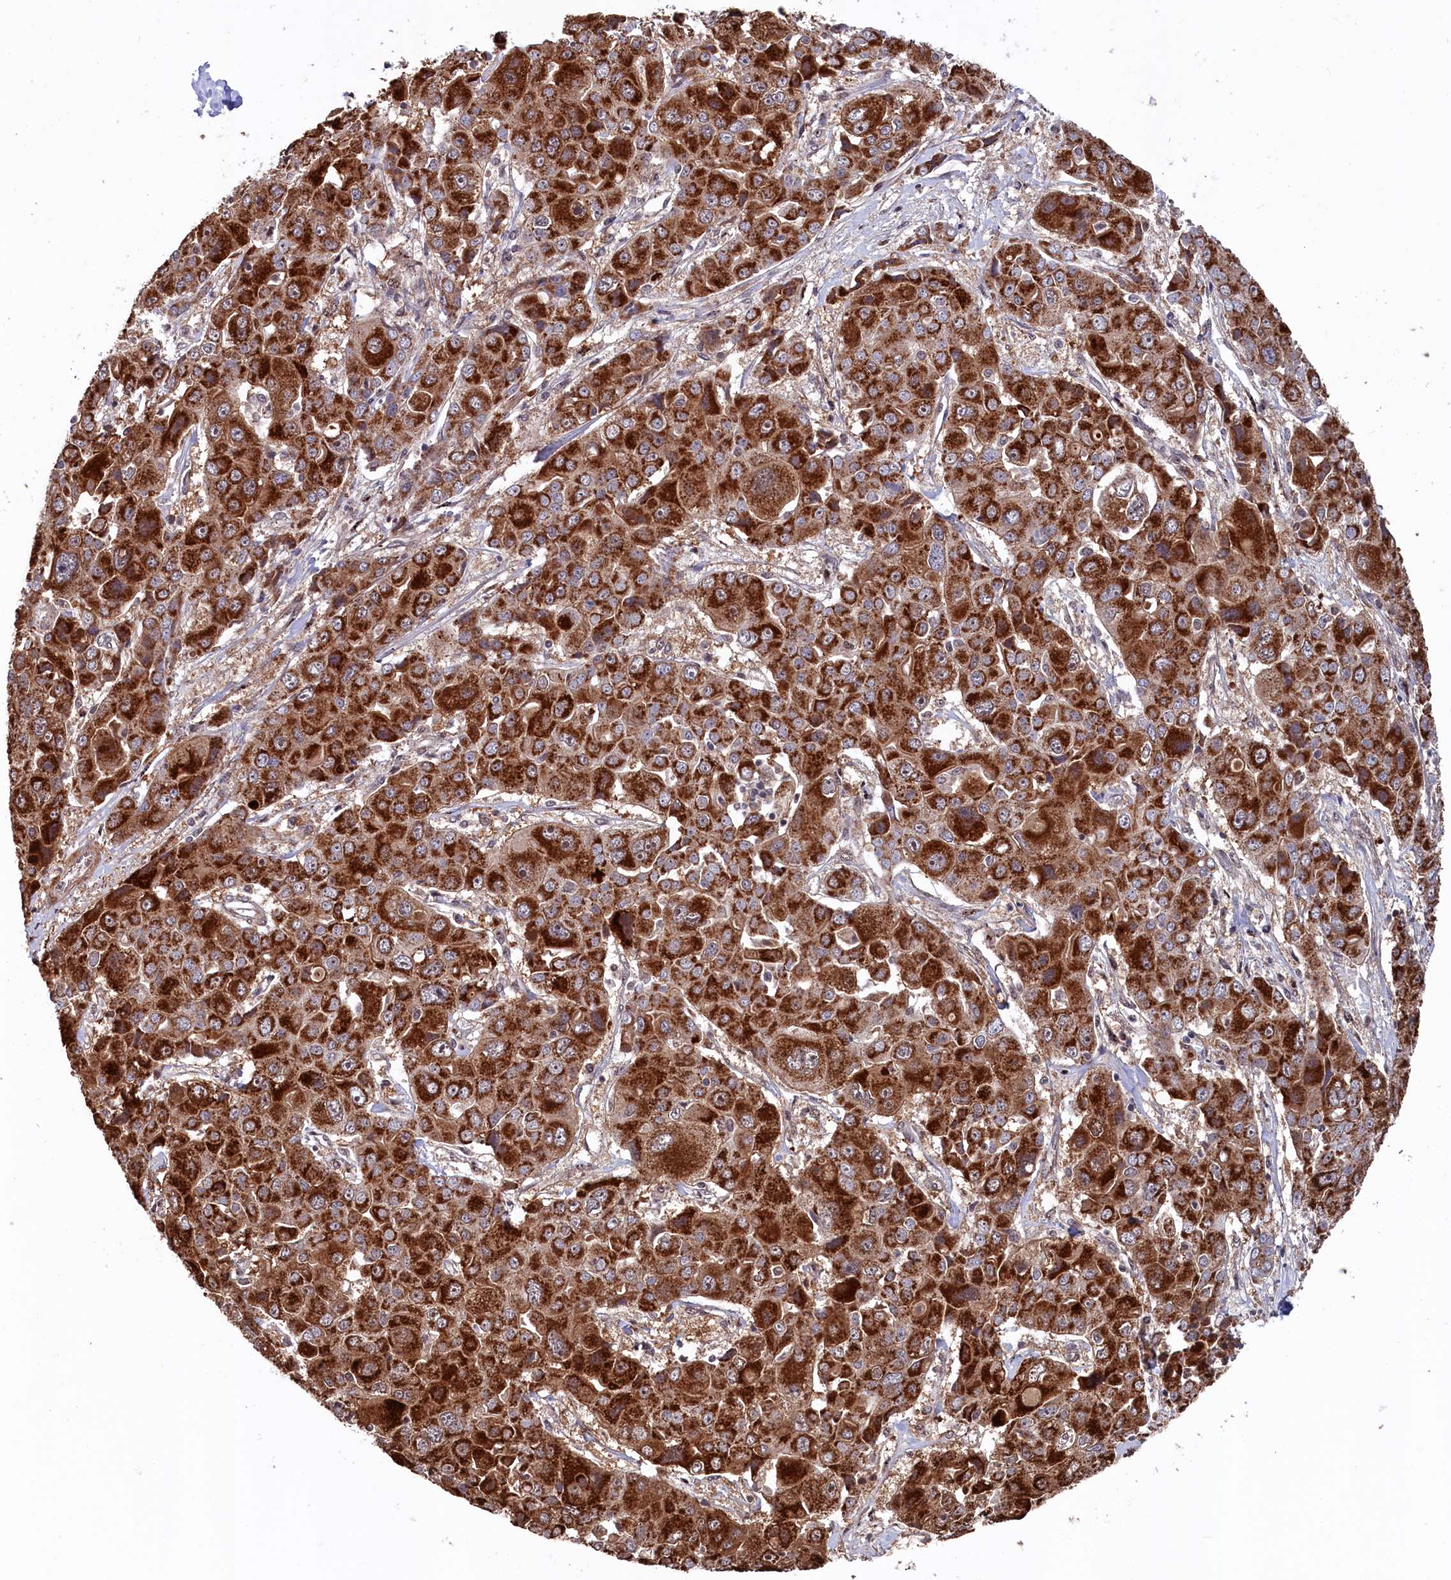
{"staining": {"intensity": "strong", "quantity": ">75%", "location": "cytoplasmic/membranous"}, "tissue": "liver cancer", "cell_type": "Tumor cells", "image_type": "cancer", "snomed": [{"axis": "morphology", "description": "Cholangiocarcinoma"}, {"axis": "topography", "description": "Liver"}], "caption": "A brown stain highlights strong cytoplasmic/membranous positivity of a protein in liver cancer tumor cells.", "gene": "CLPX", "patient": {"sex": "male", "age": 67}}